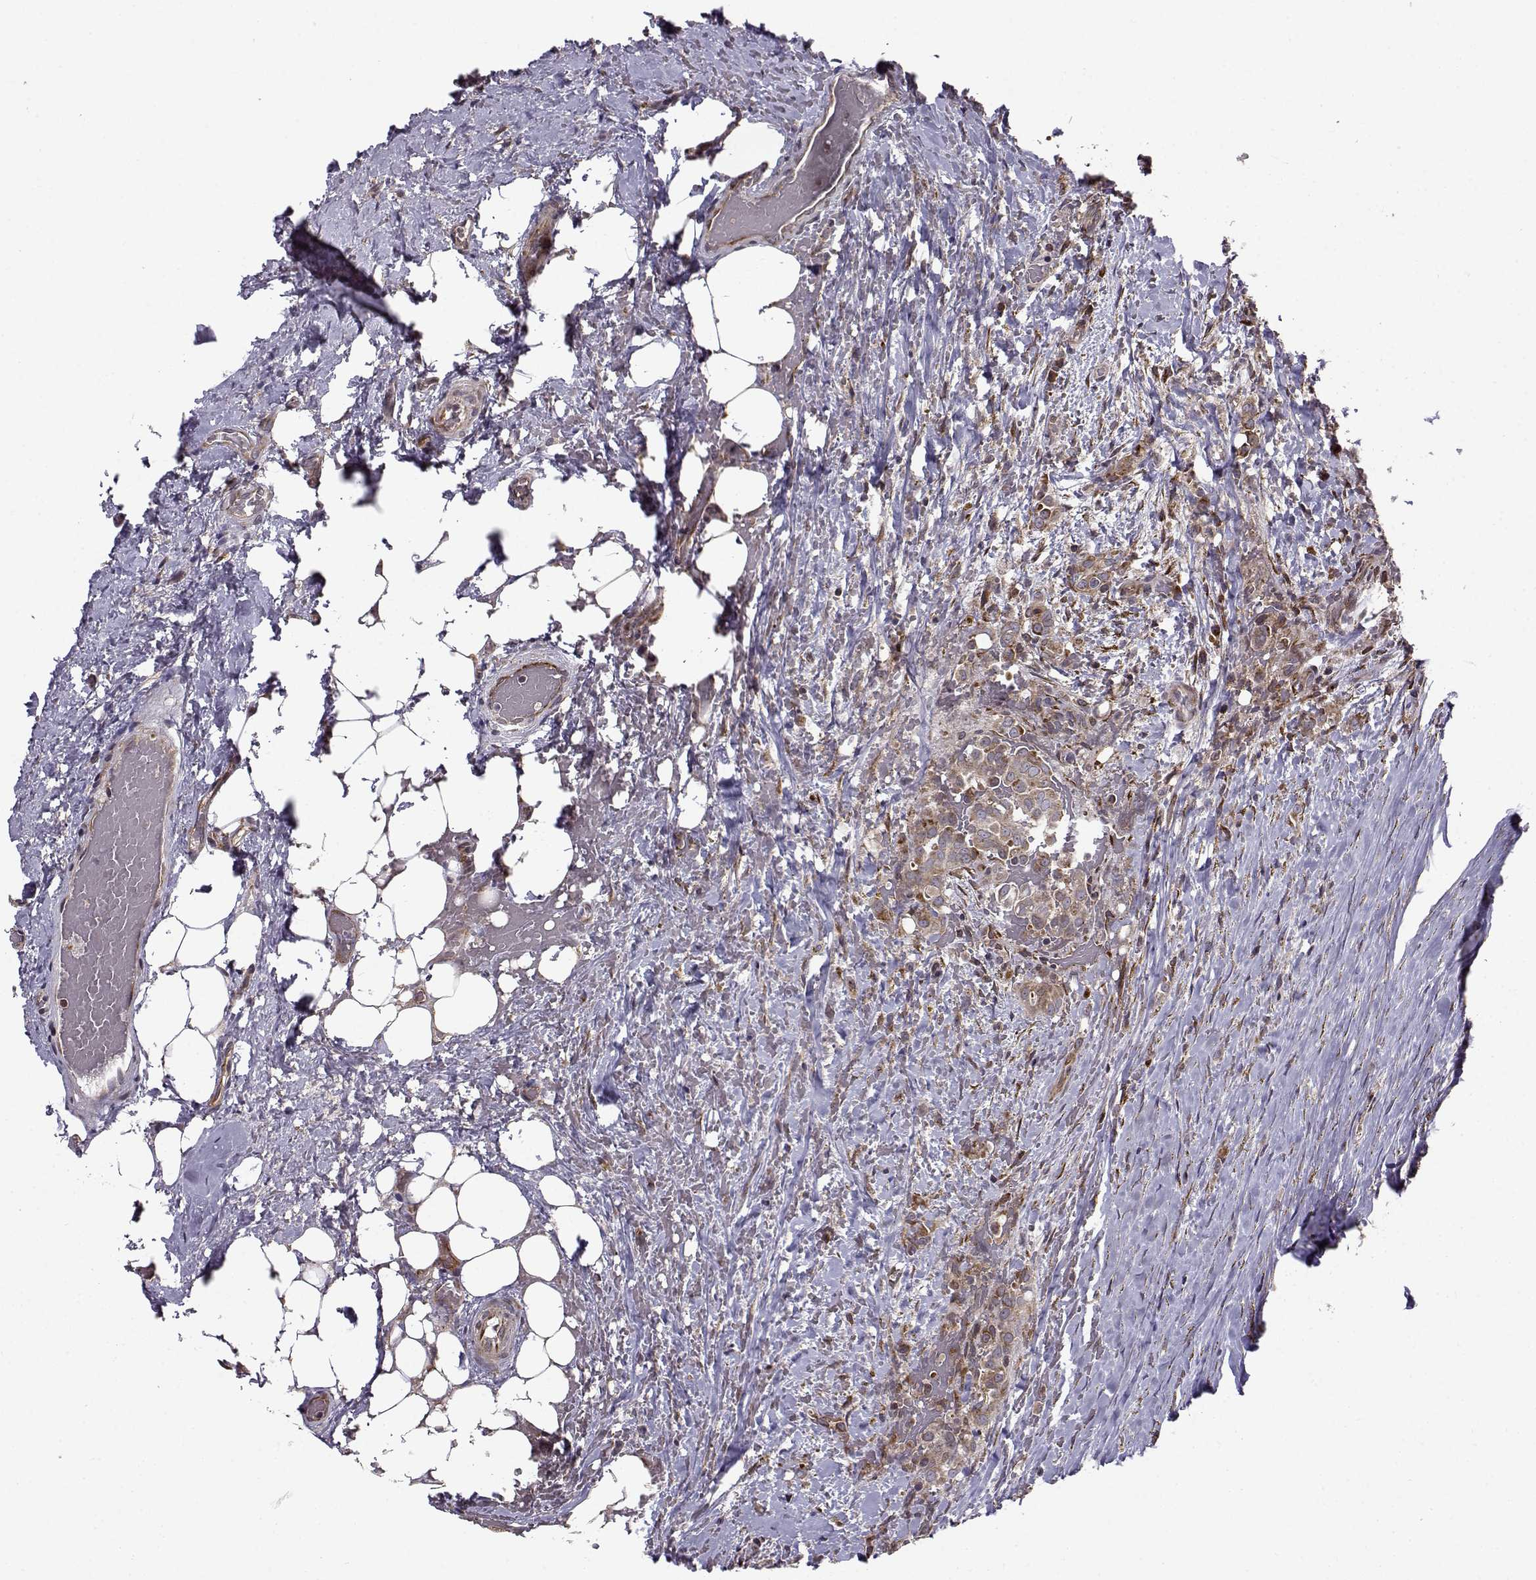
{"staining": {"intensity": "moderate", "quantity": ">75%", "location": "cytoplasmic/membranous"}, "tissue": "thyroid cancer", "cell_type": "Tumor cells", "image_type": "cancer", "snomed": [{"axis": "morphology", "description": "Papillary adenocarcinoma, NOS"}, {"axis": "topography", "description": "Thyroid gland"}], "caption": "Immunohistochemistry (IHC) photomicrograph of neoplastic tissue: thyroid cancer stained using IHC reveals medium levels of moderate protein expression localized specifically in the cytoplasmic/membranous of tumor cells, appearing as a cytoplasmic/membranous brown color.", "gene": "RPL31", "patient": {"sex": "male", "age": 61}}